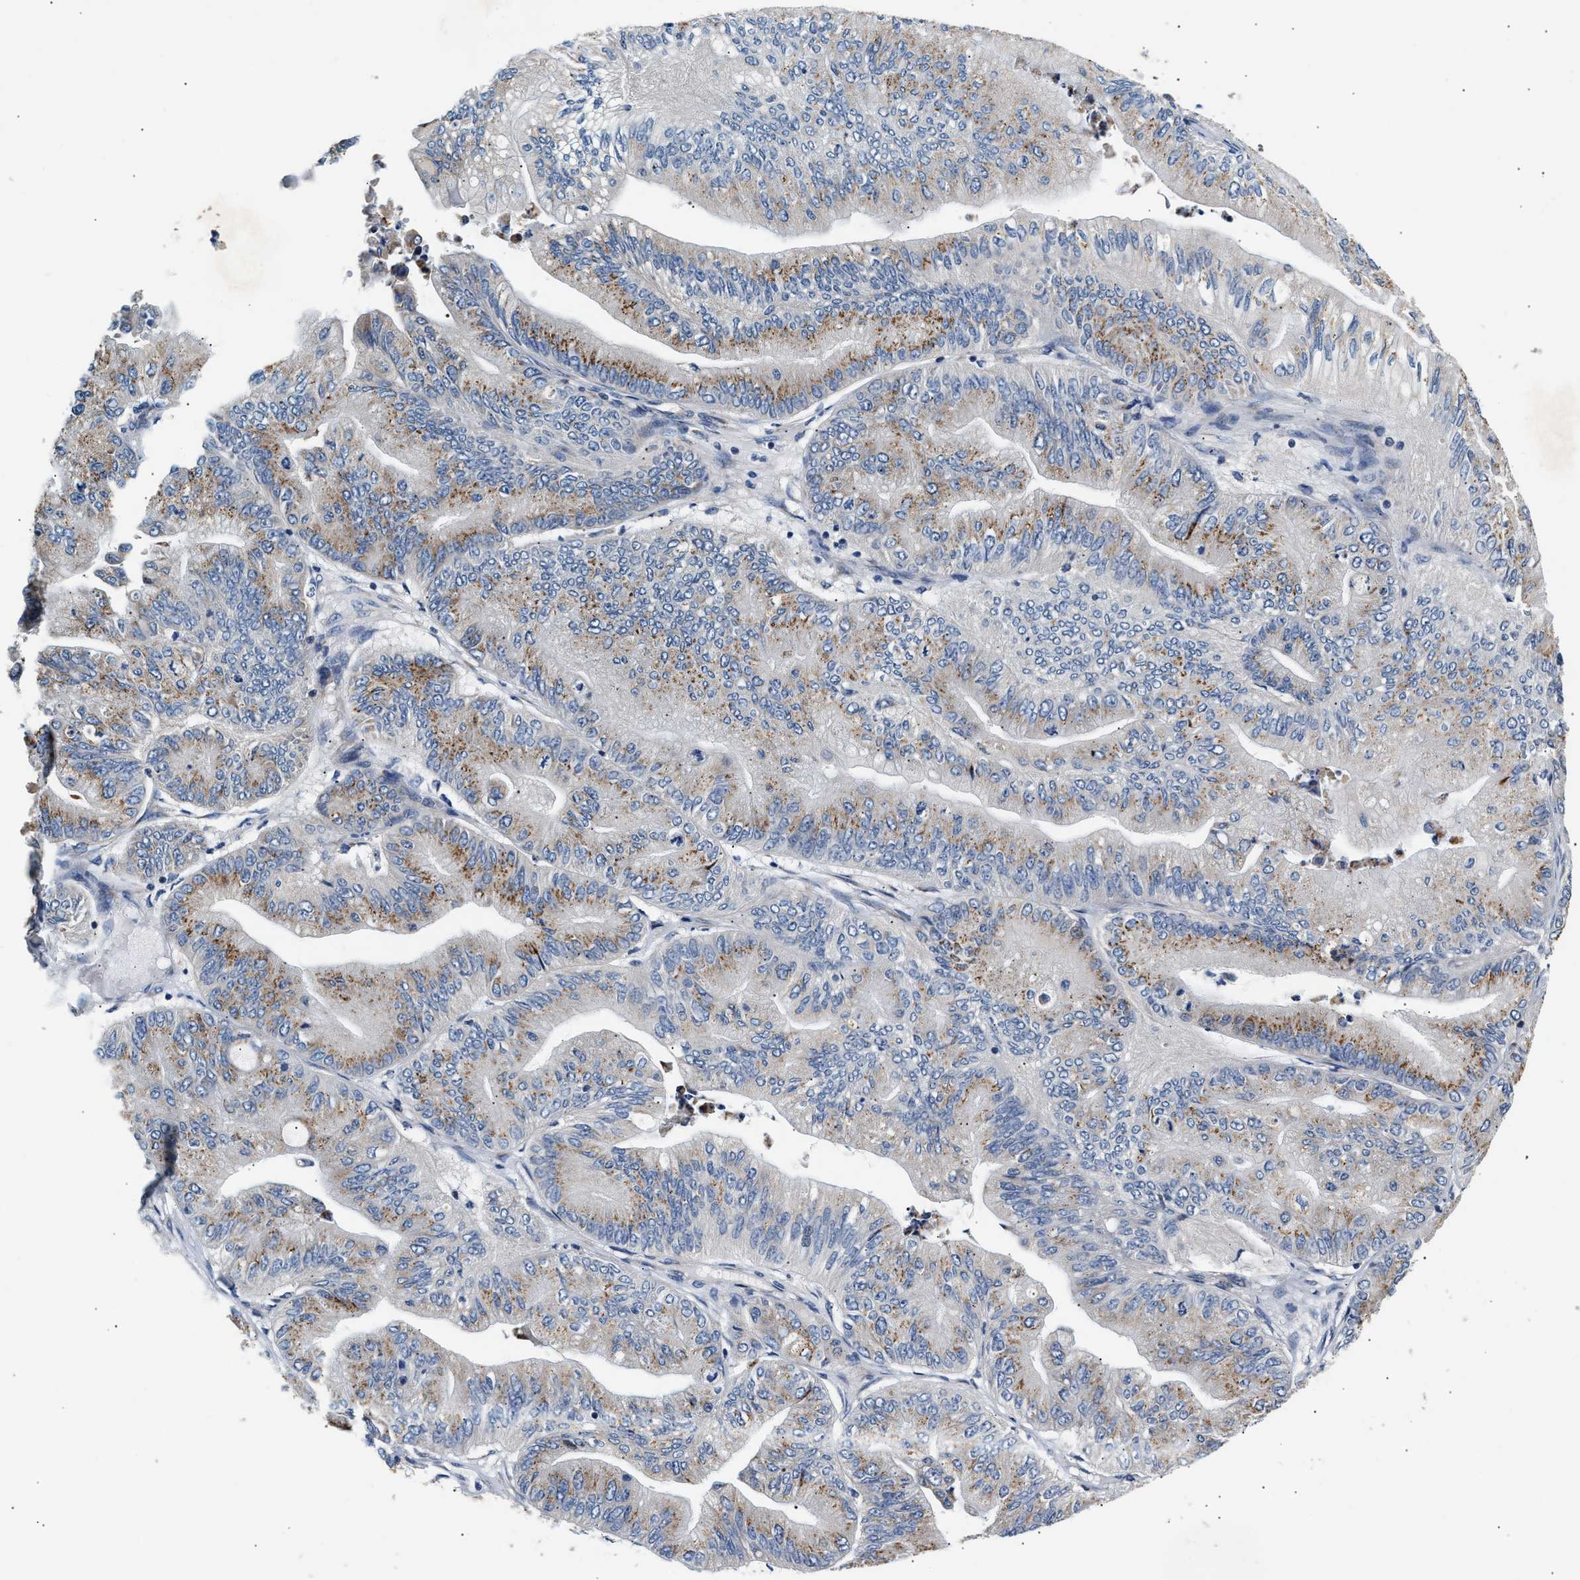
{"staining": {"intensity": "moderate", "quantity": "25%-75%", "location": "cytoplasmic/membranous"}, "tissue": "ovarian cancer", "cell_type": "Tumor cells", "image_type": "cancer", "snomed": [{"axis": "morphology", "description": "Cystadenocarcinoma, mucinous, NOS"}, {"axis": "topography", "description": "Ovary"}], "caption": "Immunohistochemical staining of human ovarian cancer exhibits medium levels of moderate cytoplasmic/membranous protein expression in about 25%-75% of tumor cells.", "gene": "IFT74", "patient": {"sex": "female", "age": 61}}